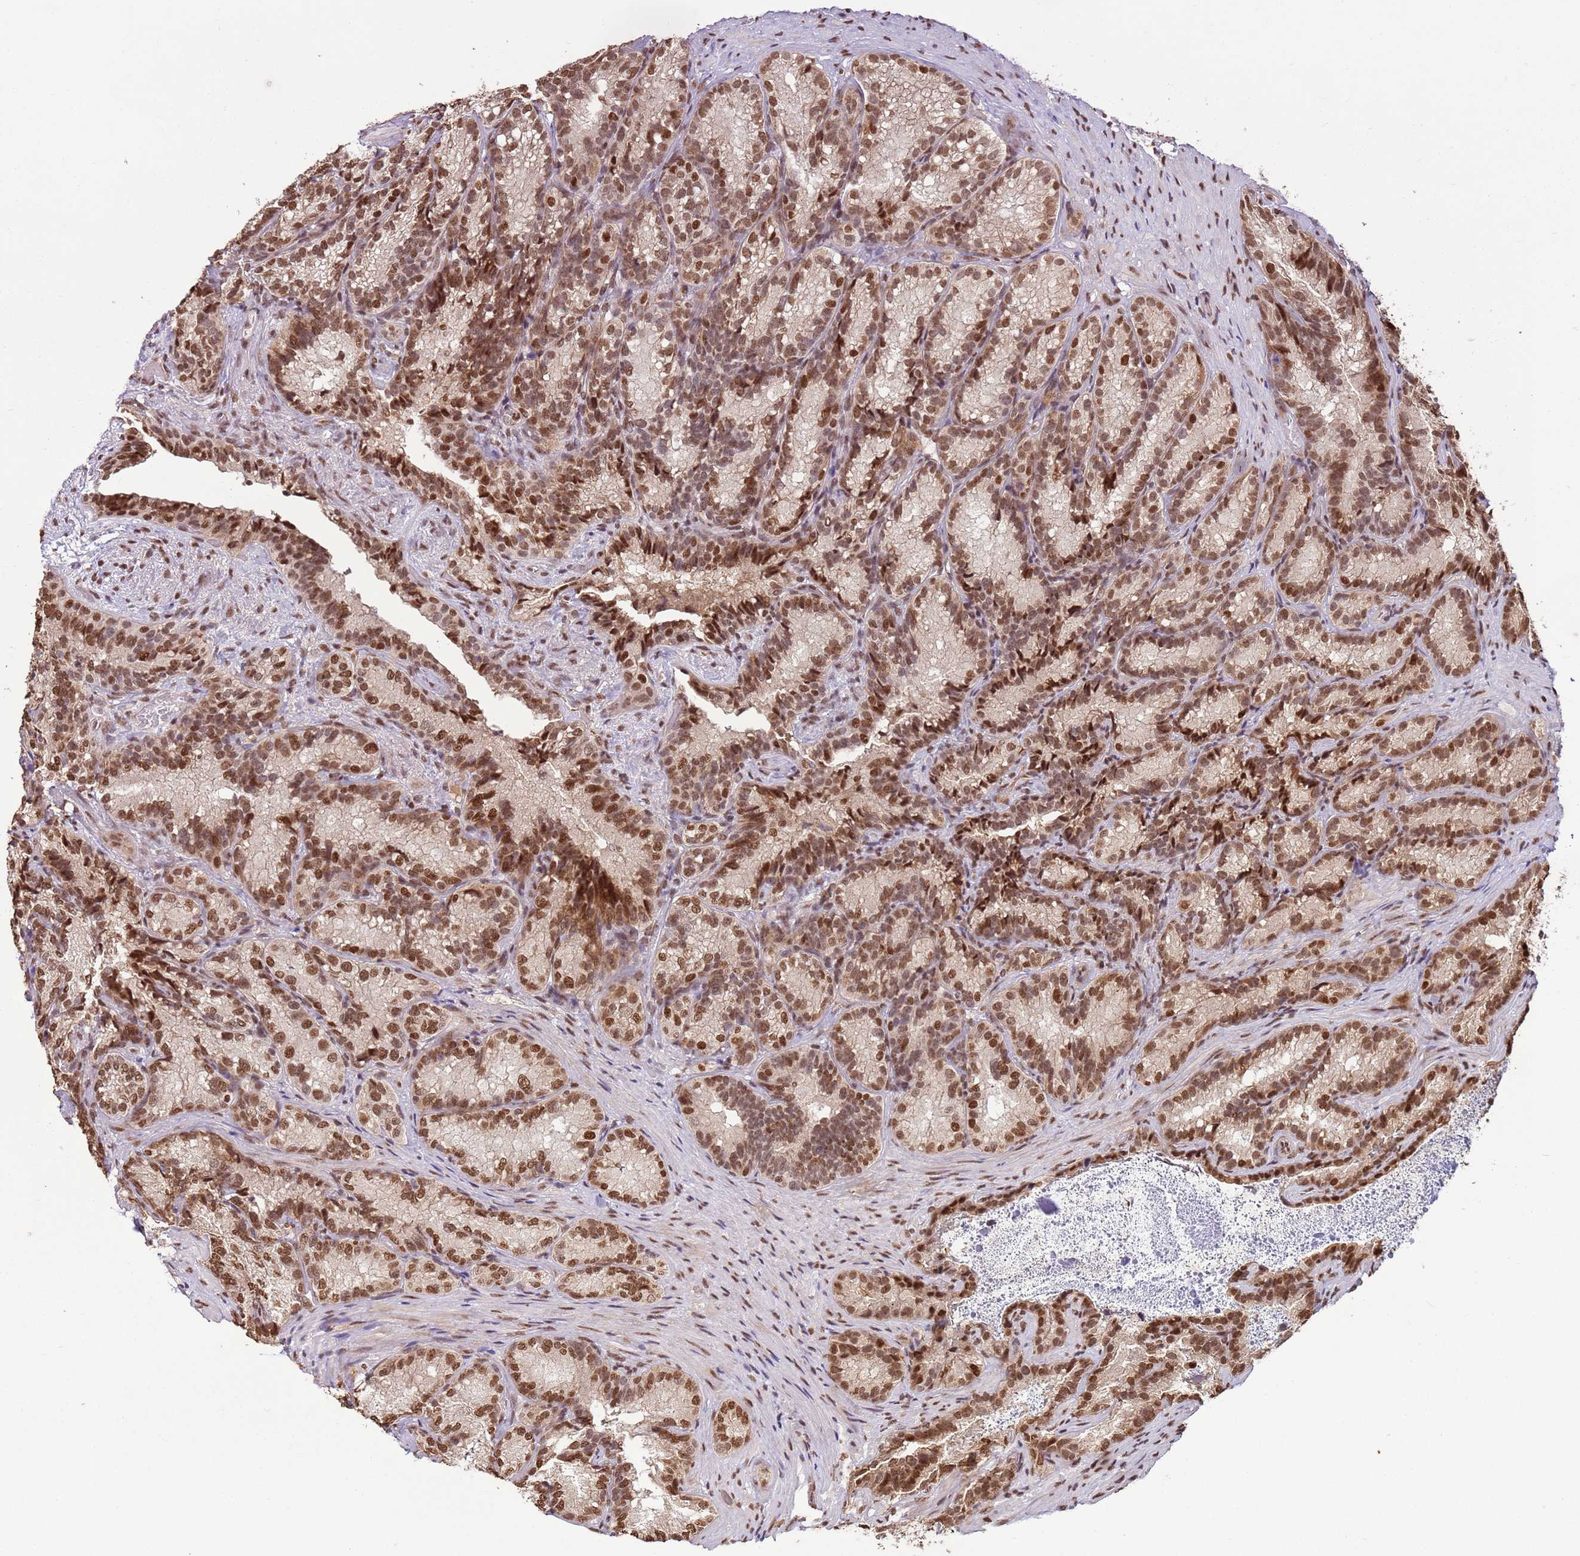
{"staining": {"intensity": "strong", "quantity": ">75%", "location": "nuclear"}, "tissue": "seminal vesicle", "cell_type": "Glandular cells", "image_type": "normal", "snomed": [{"axis": "morphology", "description": "Normal tissue, NOS"}, {"axis": "topography", "description": "Seminal veicle"}], "caption": "Immunohistochemical staining of unremarkable seminal vesicle exhibits high levels of strong nuclear expression in approximately >75% of glandular cells.", "gene": "ZBTB12", "patient": {"sex": "male", "age": 58}}